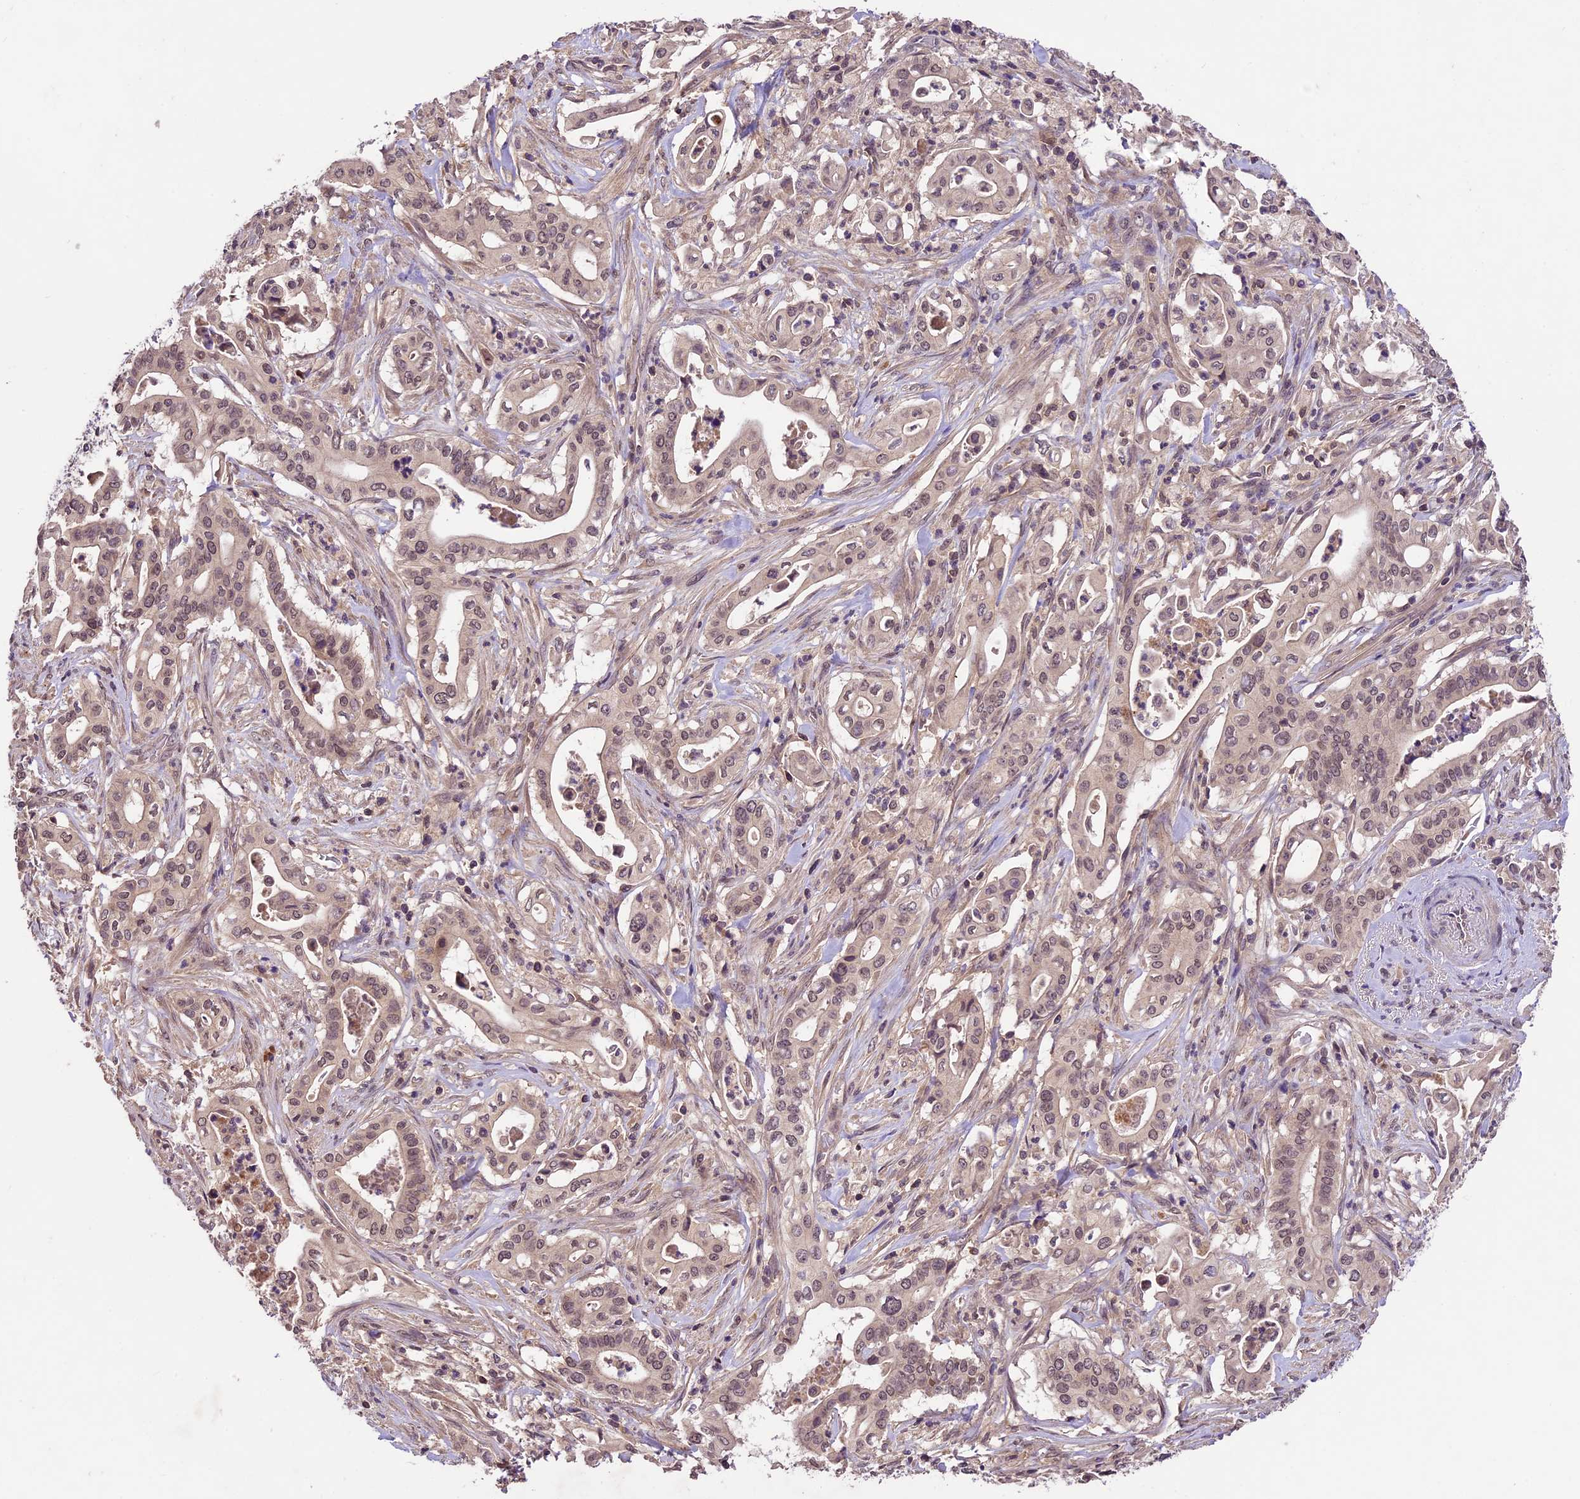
{"staining": {"intensity": "weak", "quantity": ">75%", "location": "nuclear"}, "tissue": "pancreatic cancer", "cell_type": "Tumor cells", "image_type": "cancer", "snomed": [{"axis": "morphology", "description": "Adenocarcinoma, NOS"}, {"axis": "topography", "description": "Pancreas"}], "caption": "The histopathology image displays staining of adenocarcinoma (pancreatic), revealing weak nuclear protein positivity (brown color) within tumor cells.", "gene": "ATP10A", "patient": {"sex": "female", "age": 77}}